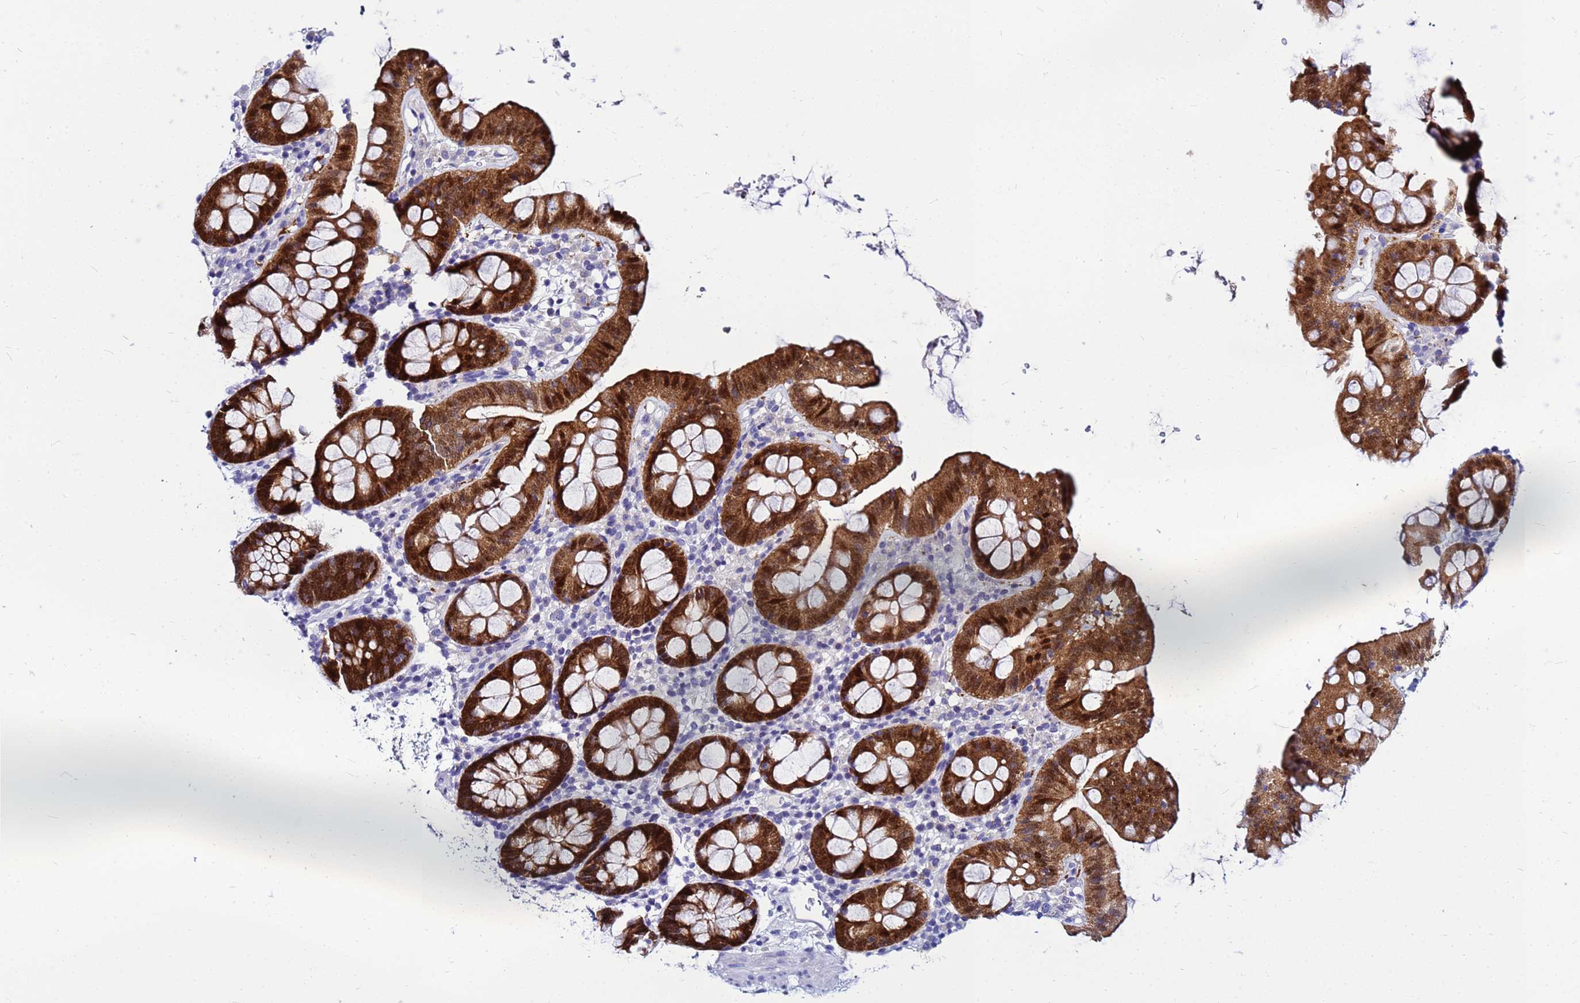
{"staining": {"intensity": "negative", "quantity": "none", "location": "none"}, "tissue": "colon", "cell_type": "Endothelial cells", "image_type": "normal", "snomed": [{"axis": "morphology", "description": "Normal tissue, NOS"}, {"axis": "topography", "description": "Colon"}], "caption": "IHC histopathology image of unremarkable colon: human colon stained with DAB (3,3'-diaminobenzidine) exhibits no significant protein positivity in endothelial cells.", "gene": "PPP1R14C", "patient": {"sex": "male", "age": 75}}